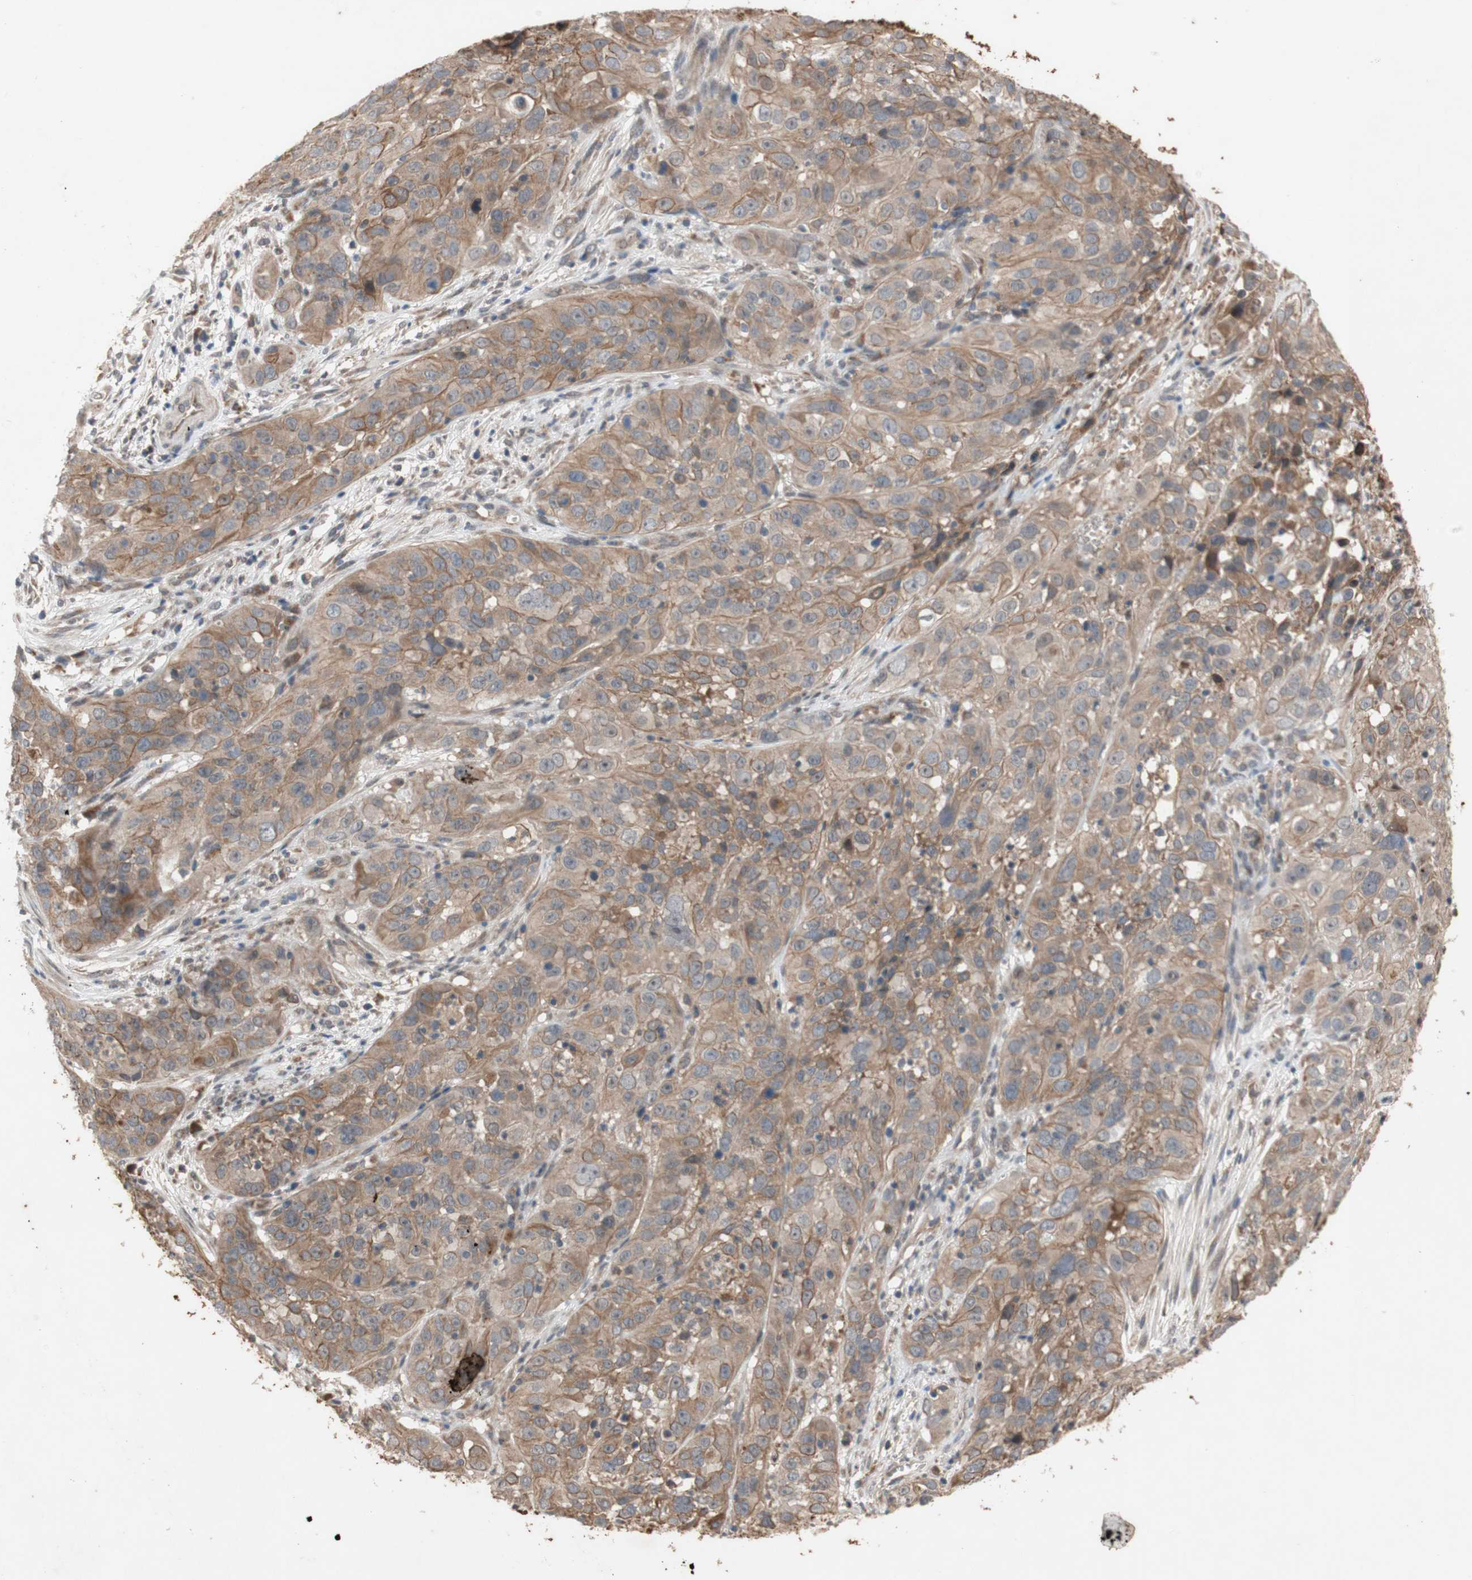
{"staining": {"intensity": "moderate", "quantity": ">75%", "location": "cytoplasmic/membranous"}, "tissue": "cervical cancer", "cell_type": "Tumor cells", "image_type": "cancer", "snomed": [{"axis": "morphology", "description": "Squamous cell carcinoma, NOS"}, {"axis": "topography", "description": "Cervix"}], "caption": "A medium amount of moderate cytoplasmic/membranous staining is identified in about >75% of tumor cells in cervical cancer (squamous cell carcinoma) tissue.", "gene": "PKN1", "patient": {"sex": "female", "age": 32}}